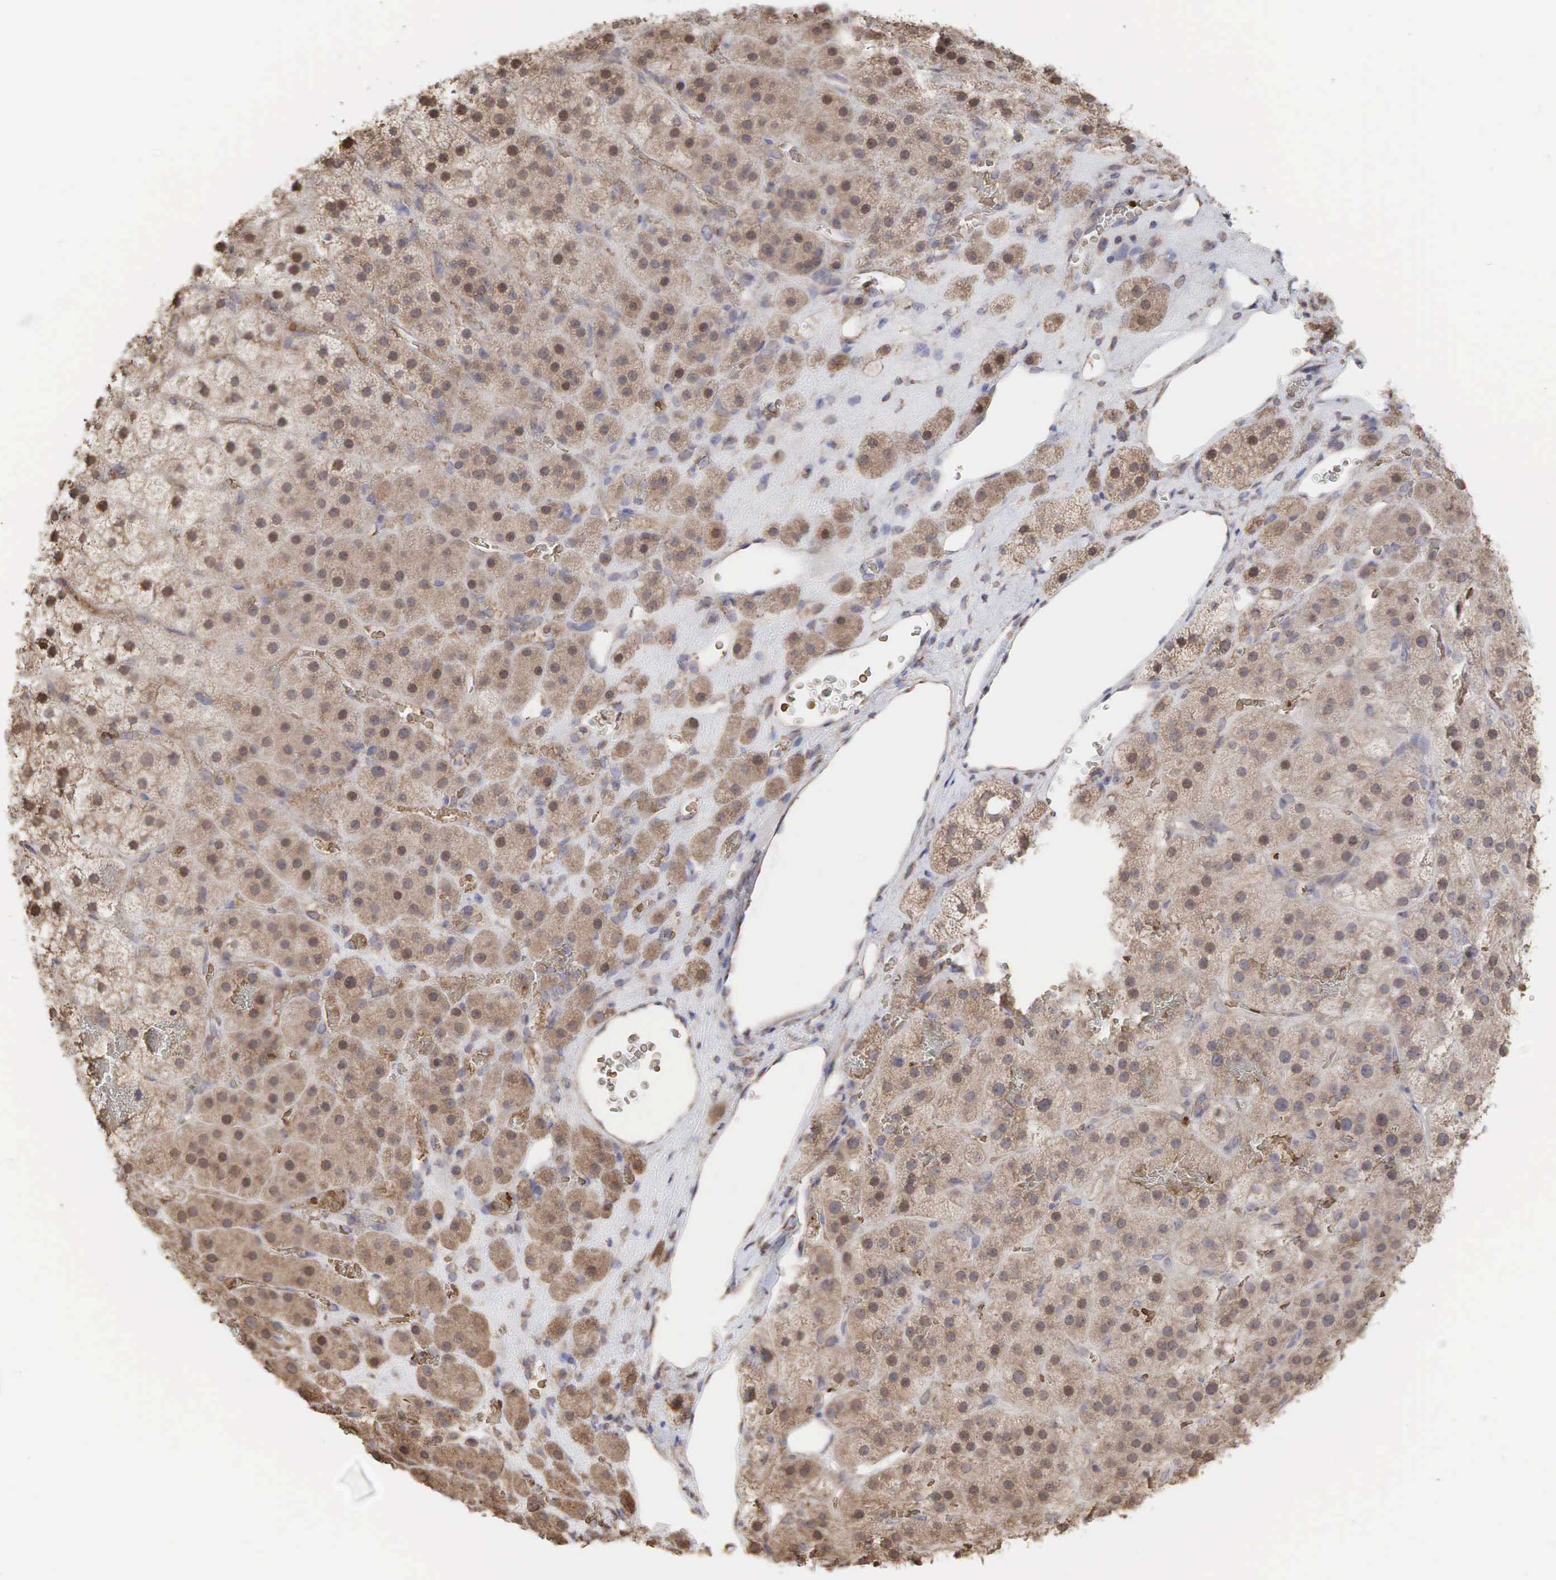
{"staining": {"intensity": "weak", "quantity": ">75%", "location": "cytoplasmic/membranous"}, "tissue": "adrenal gland", "cell_type": "Glandular cells", "image_type": "normal", "snomed": [{"axis": "morphology", "description": "Normal tissue, NOS"}, {"axis": "topography", "description": "Adrenal gland"}], "caption": "High-power microscopy captured an IHC micrograph of unremarkable adrenal gland, revealing weak cytoplasmic/membranous expression in approximately >75% of glandular cells. Immunohistochemistry stains the protein in brown and the nuclei are stained blue.", "gene": "PABPC5", "patient": {"sex": "male", "age": 57}}